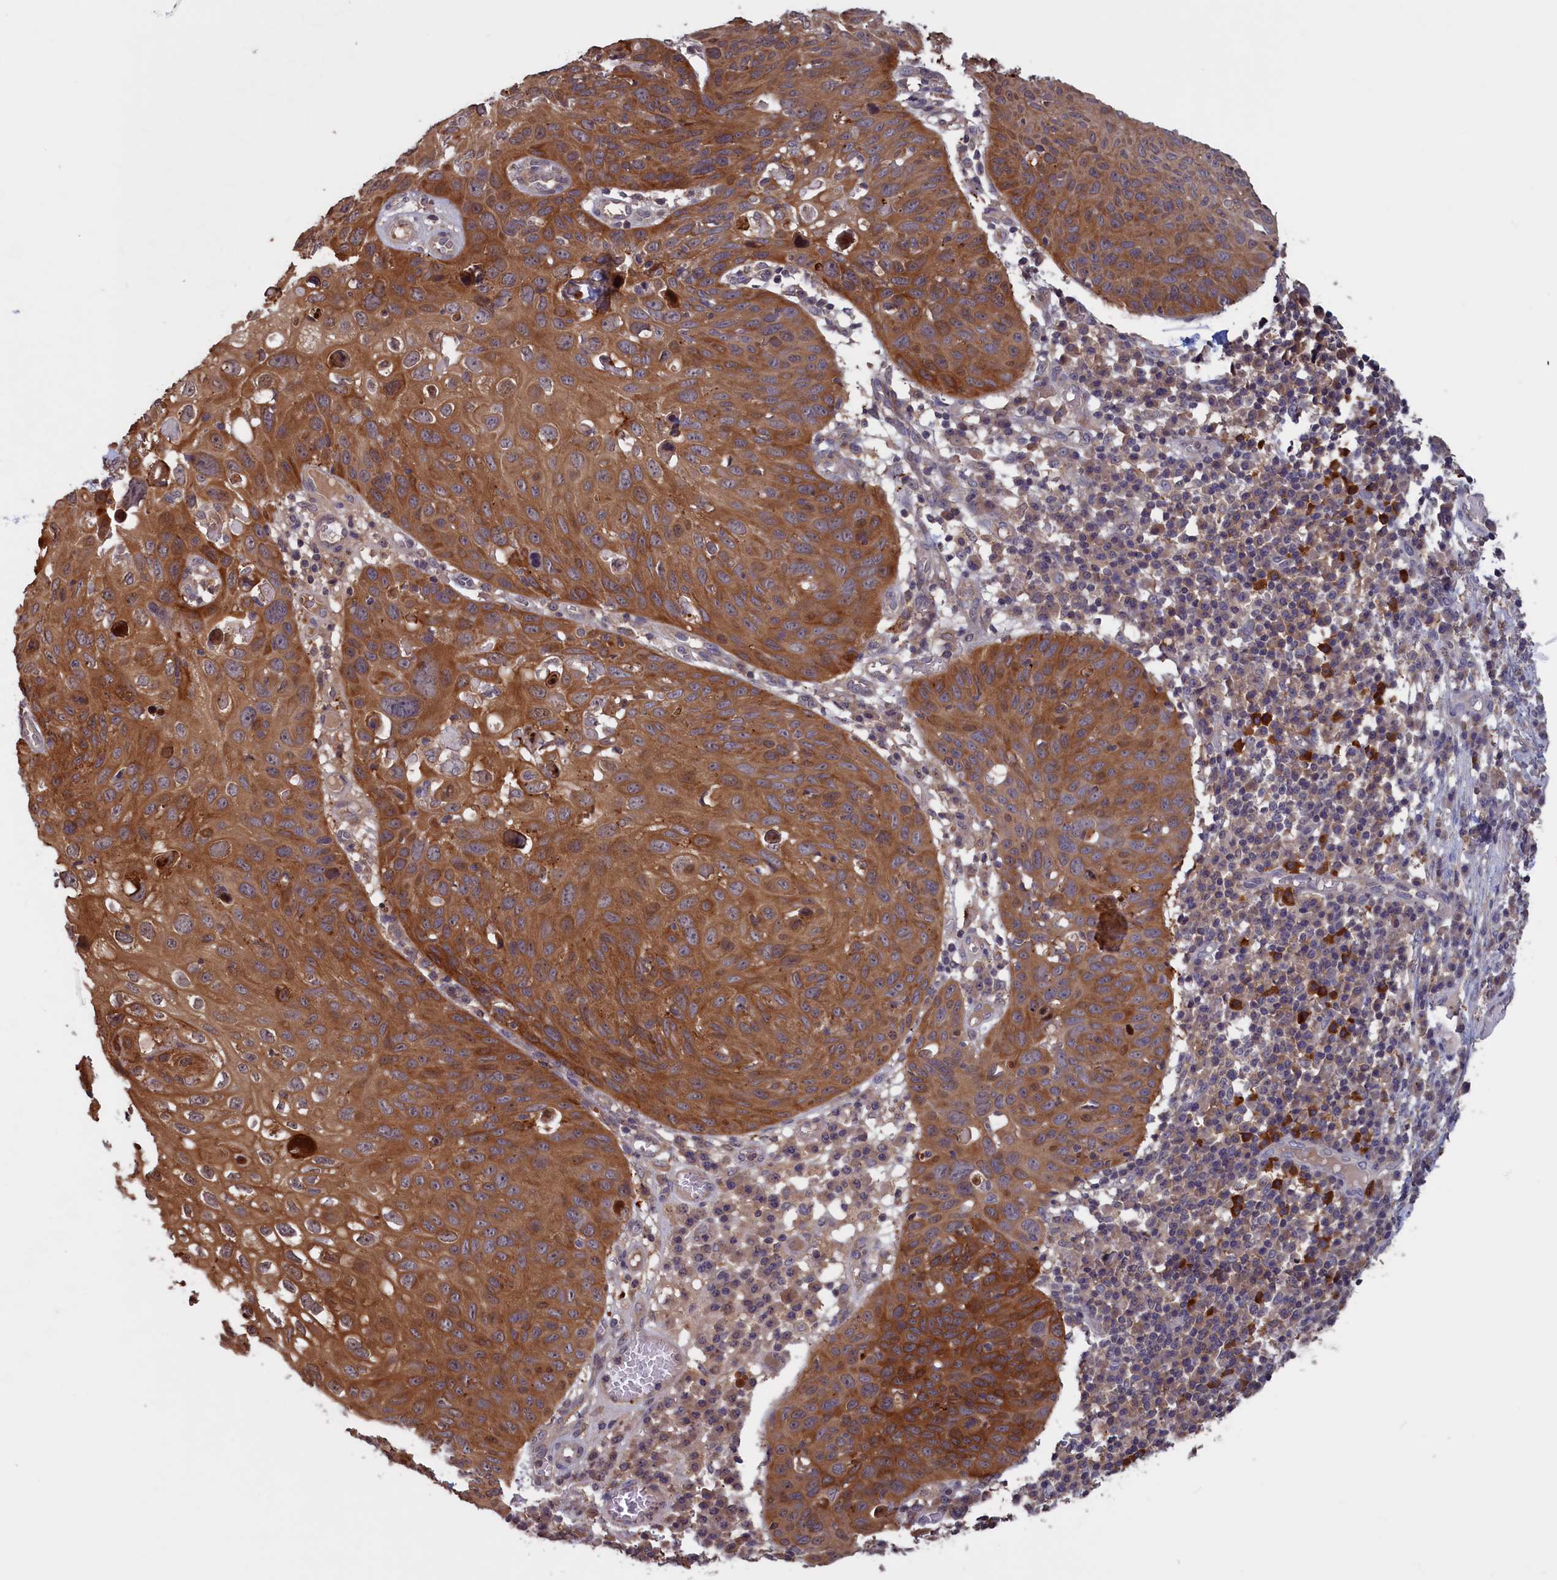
{"staining": {"intensity": "moderate", "quantity": ">75%", "location": "cytoplasmic/membranous"}, "tissue": "skin cancer", "cell_type": "Tumor cells", "image_type": "cancer", "snomed": [{"axis": "morphology", "description": "Squamous cell carcinoma, NOS"}, {"axis": "topography", "description": "Skin"}], "caption": "Human skin cancer (squamous cell carcinoma) stained with a brown dye reveals moderate cytoplasmic/membranous positive positivity in about >75% of tumor cells.", "gene": "CACTIN", "patient": {"sex": "female", "age": 90}}